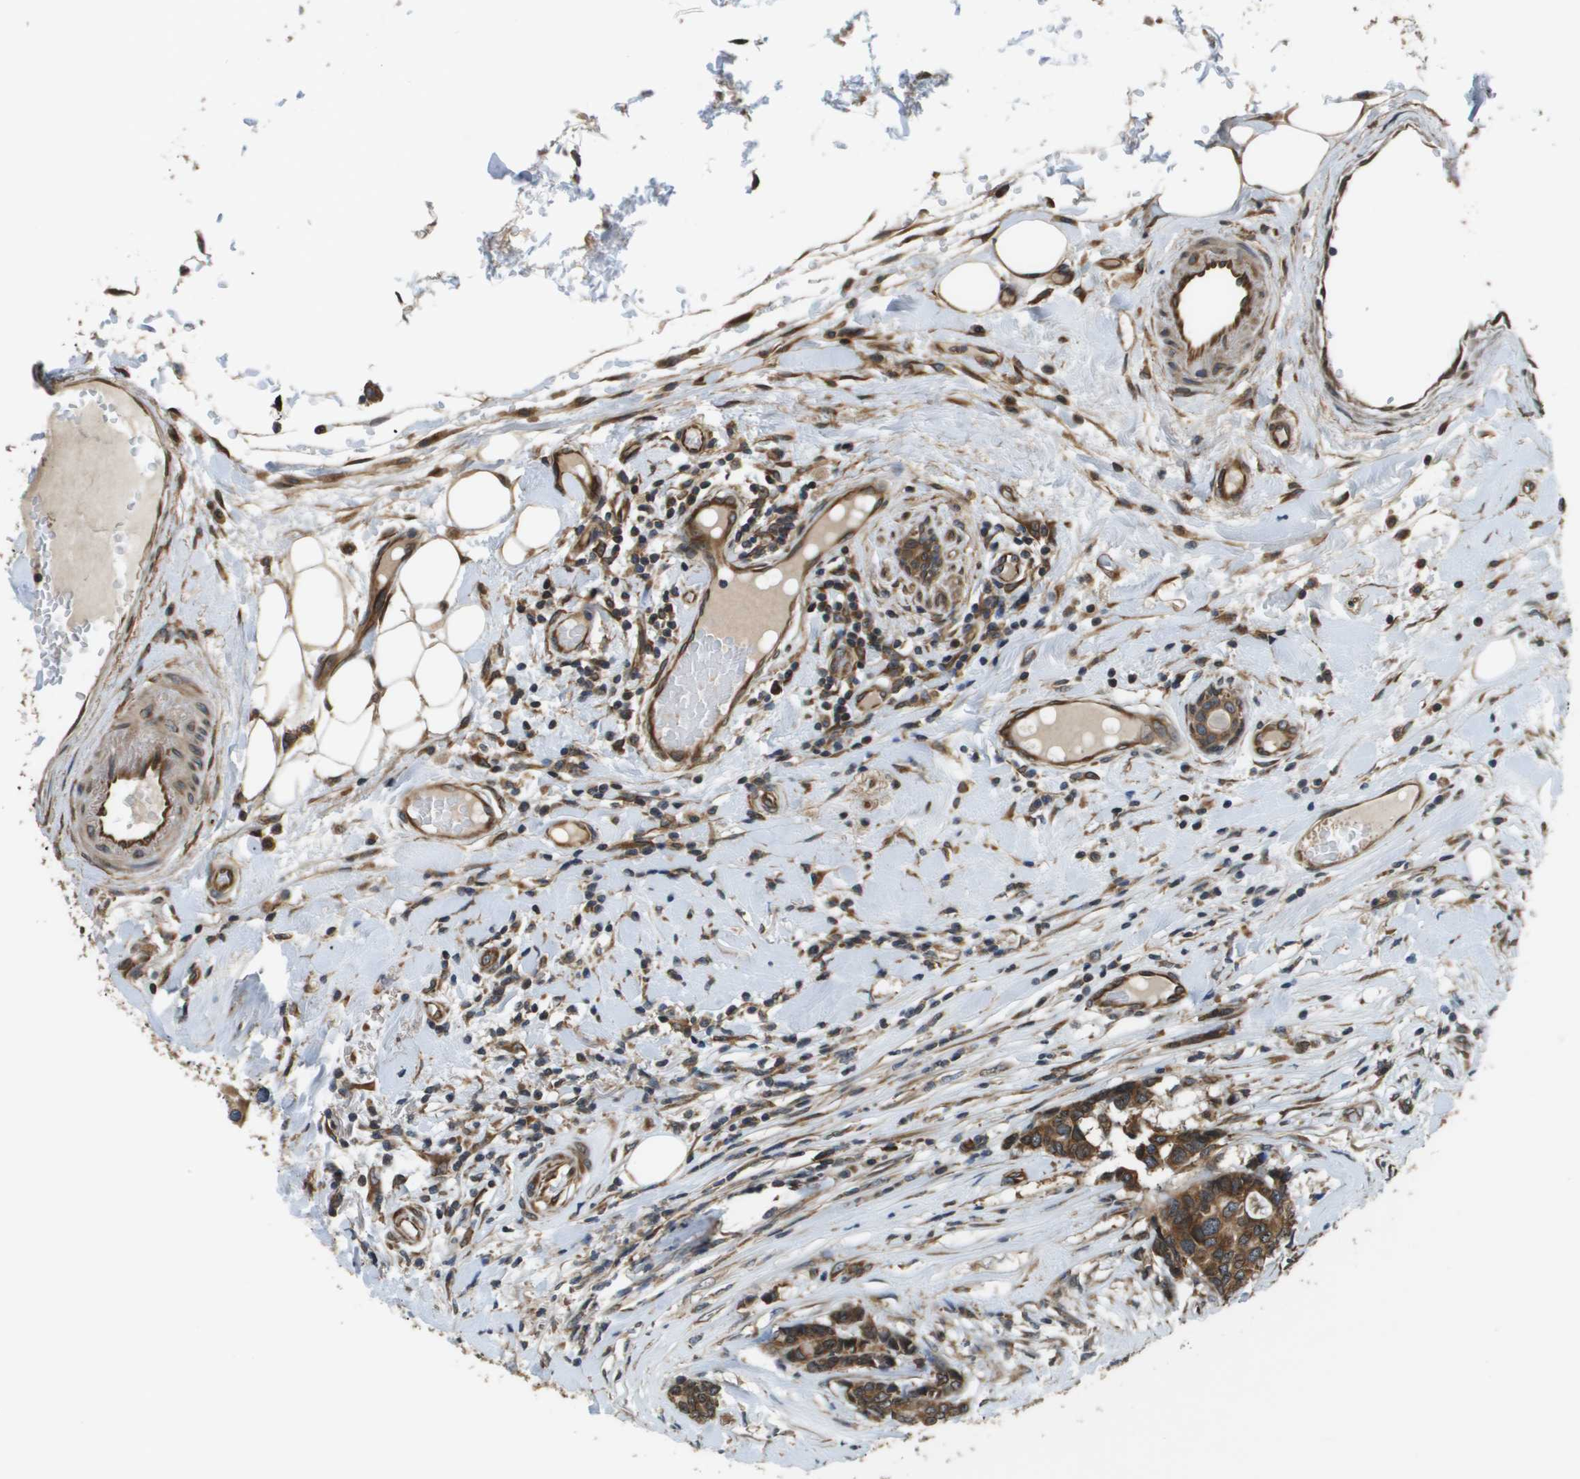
{"staining": {"intensity": "strong", "quantity": ">75%", "location": "cytoplasmic/membranous"}, "tissue": "breast cancer", "cell_type": "Tumor cells", "image_type": "cancer", "snomed": [{"axis": "morphology", "description": "Duct carcinoma"}, {"axis": "topography", "description": "Breast"}], "caption": "Immunohistochemical staining of breast cancer displays high levels of strong cytoplasmic/membranous expression in approximately >75% of tumor cells.", "gene": "SEC62", "patient": {"sex": "female", "age": 87}}